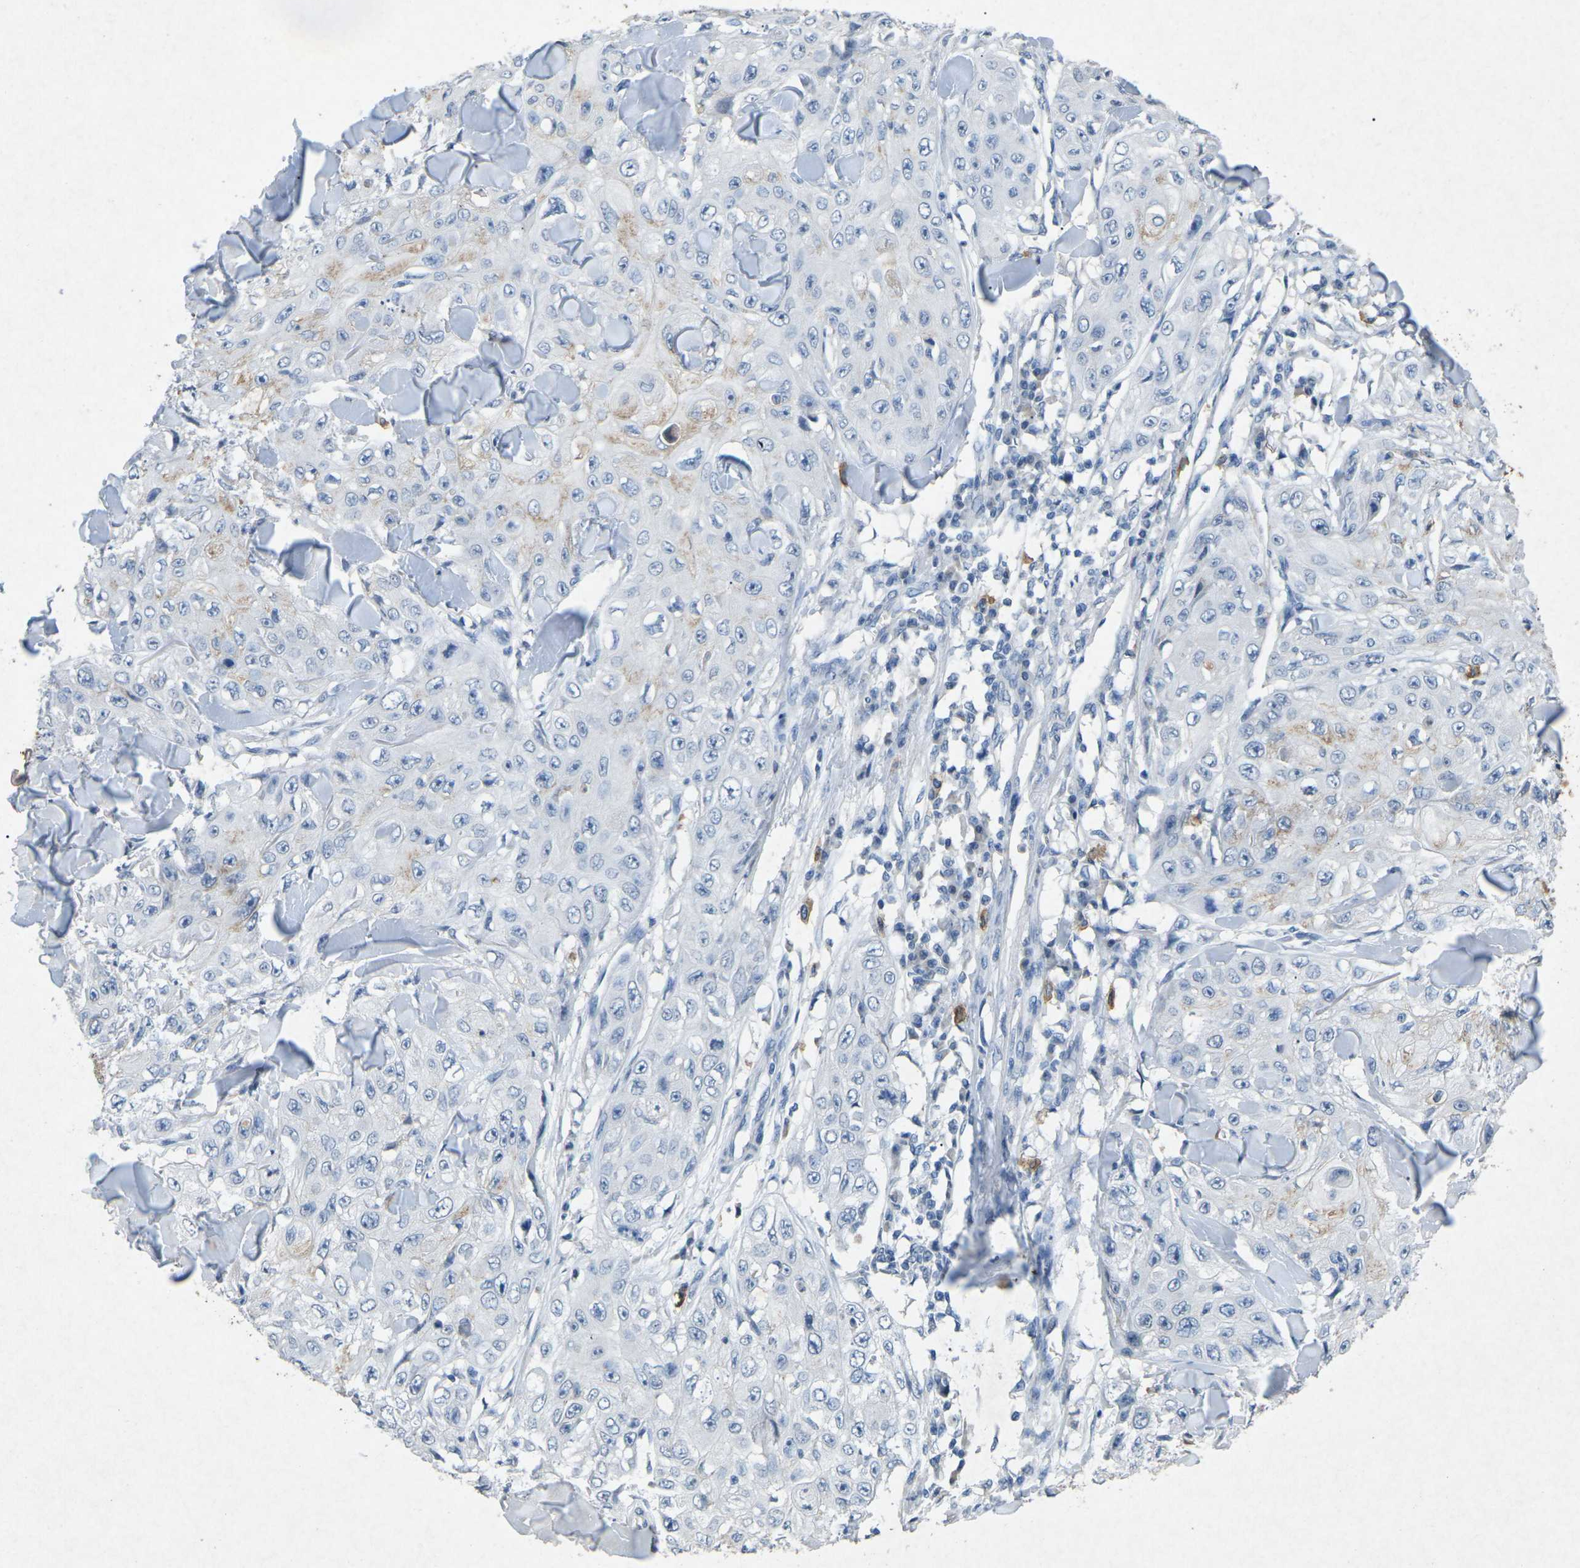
{"staining": {"intensity": "negative", "quantity": "none", "location": "none"}, "tissue": "skin cancer", "cell_type": "Tumor cells", "image_type": "cancer", "snomed": [{"axis": "morphology", "description": "Squamous cell carcinoma, NOS"}, {"axis": "topography", "description": "Skin"}], "caption": "This histopathology image is of squamous cell carcinoma (skin) stained with immunohistochemistry to label a protein in brown with the nuclei are counter-stained blue. There is no expression in tumor cells.", "gene": "A1BG", "patient": {"sex": "male", "age": 86}}